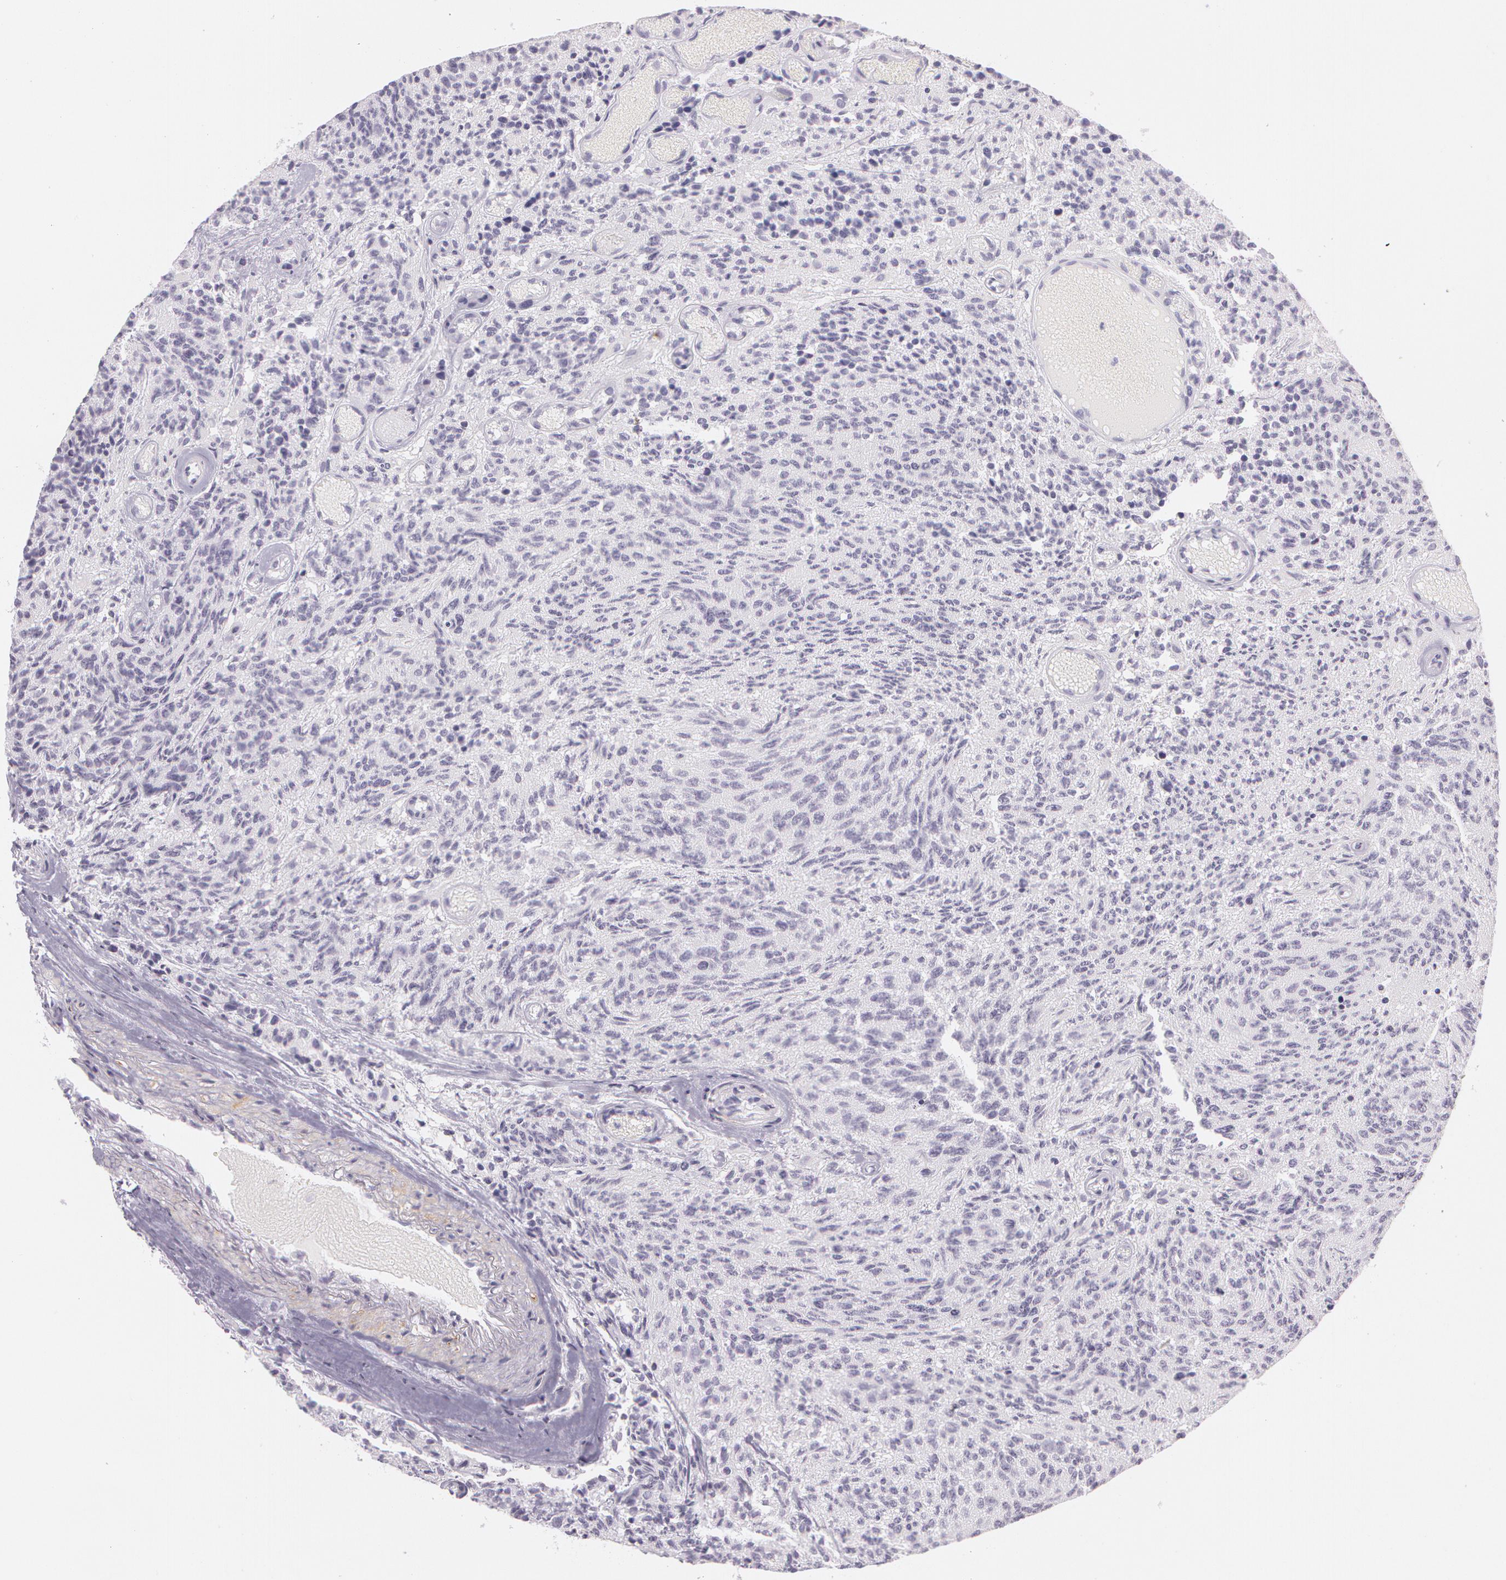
{"staining": {"intensity": "negative", "quantity": "none", "location": "none"}, "tissue": "glioma", "cell_type": "Tumor cells", "image_type": "cancer", "snomed": [{"axis": "morphology", "description": "Glioma, malignant, High grade"}, {"axis": "topography", "description": "Brain"}], "caption": "Tumor cells show no significant positivity in glioma.", "gene": "OTC", "patient": {"sex": "male", "age": 36}}